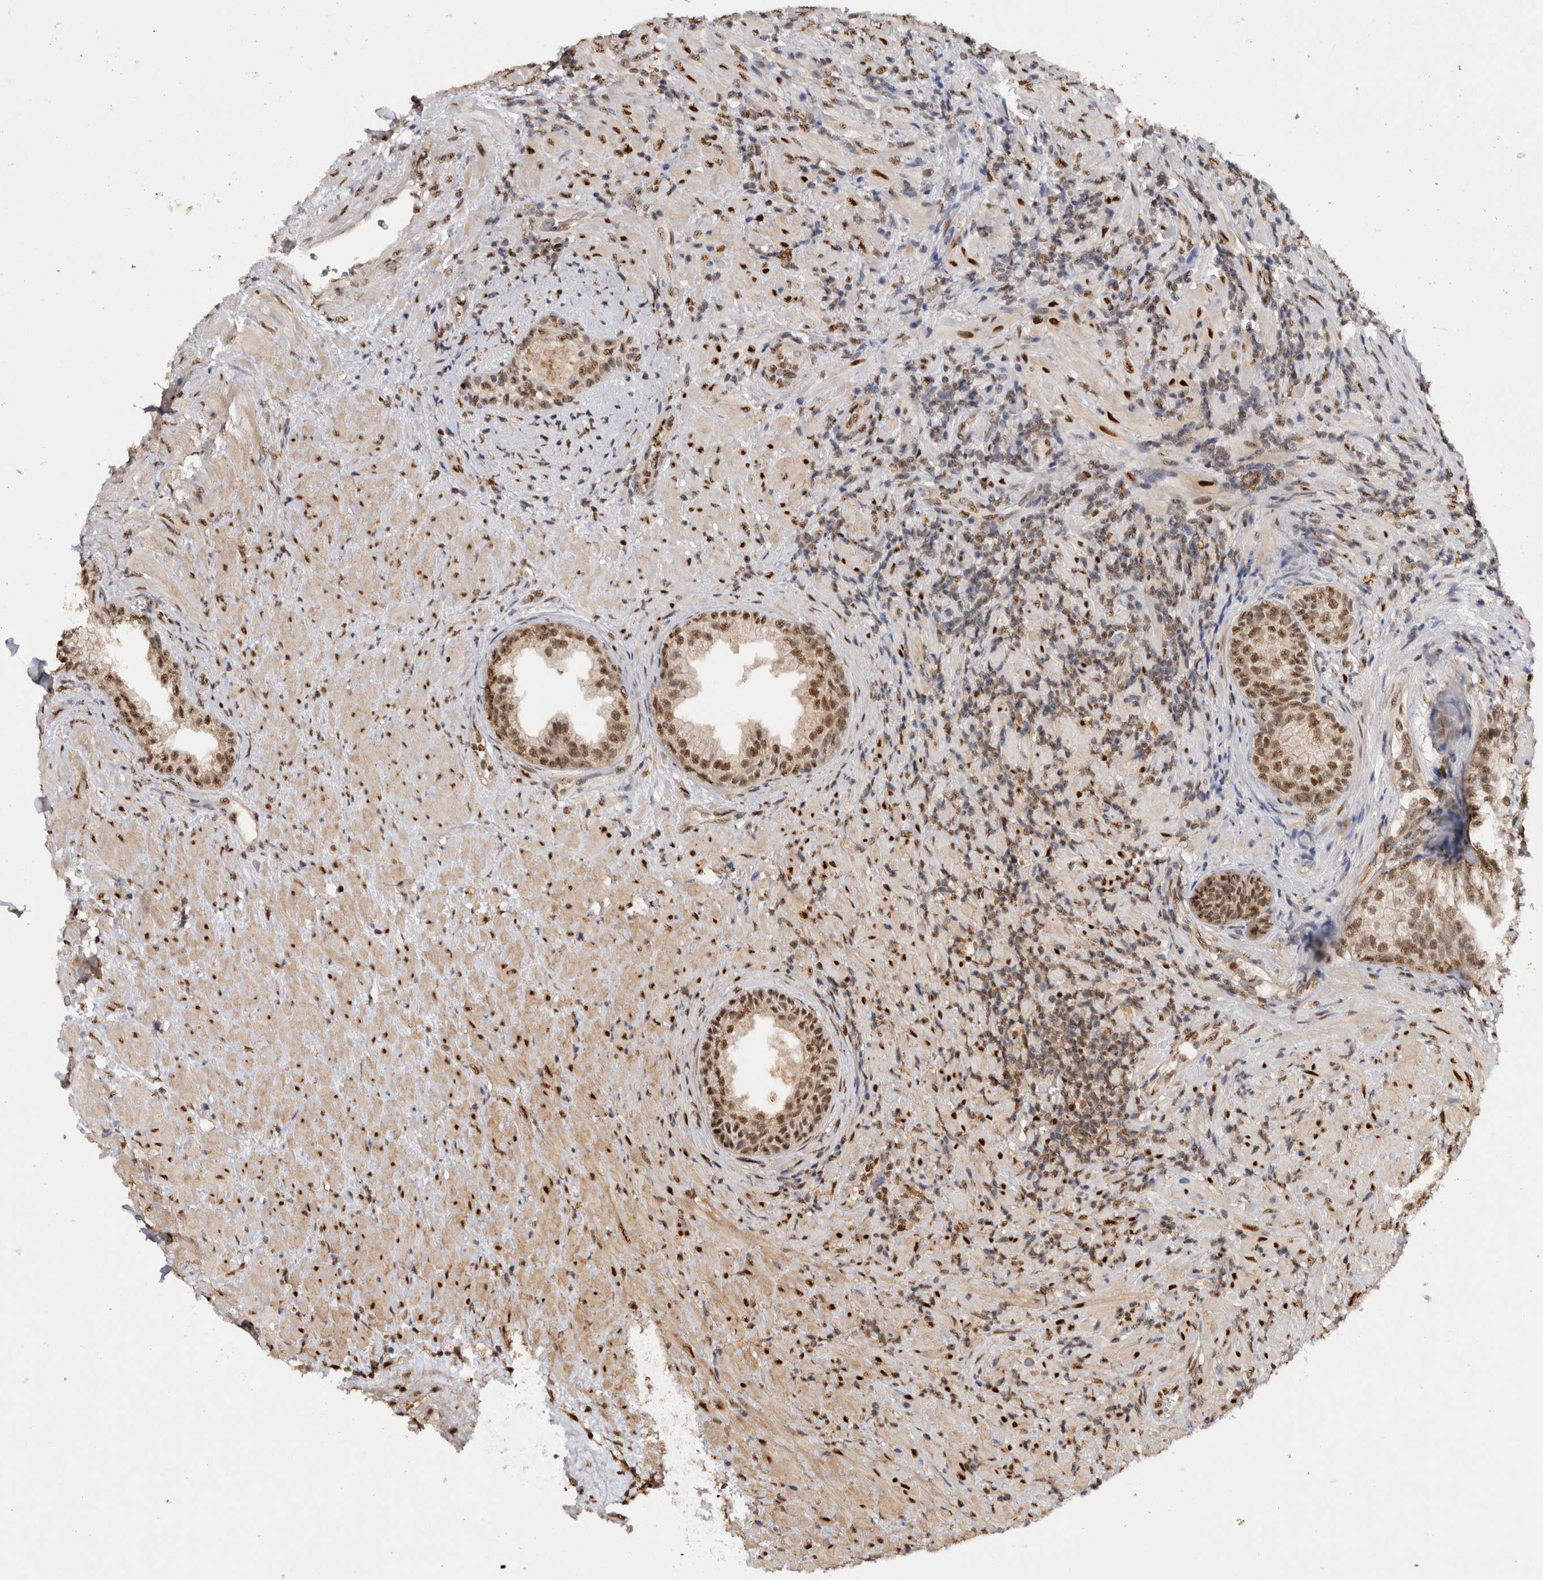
{"staining": {"intensity": "moderate", "quantity": "25%-75%", "location": "nuclear"}, "tissue": "prostate", "cell_type": "Glandular cells", "image_type": "normal", "snomed": [{"axis": "morphology", "description": "Normal tissue, NOS"}, {"axis": "topography", "description": "Prostate"}], "caption": "The image demonstrates staining of normal prostate, revealing moderate nuclear protein expression (brown color) within glandular cells.", "gene": "RPS6KA2", "patient": {"sex": "male", "age": 76}}